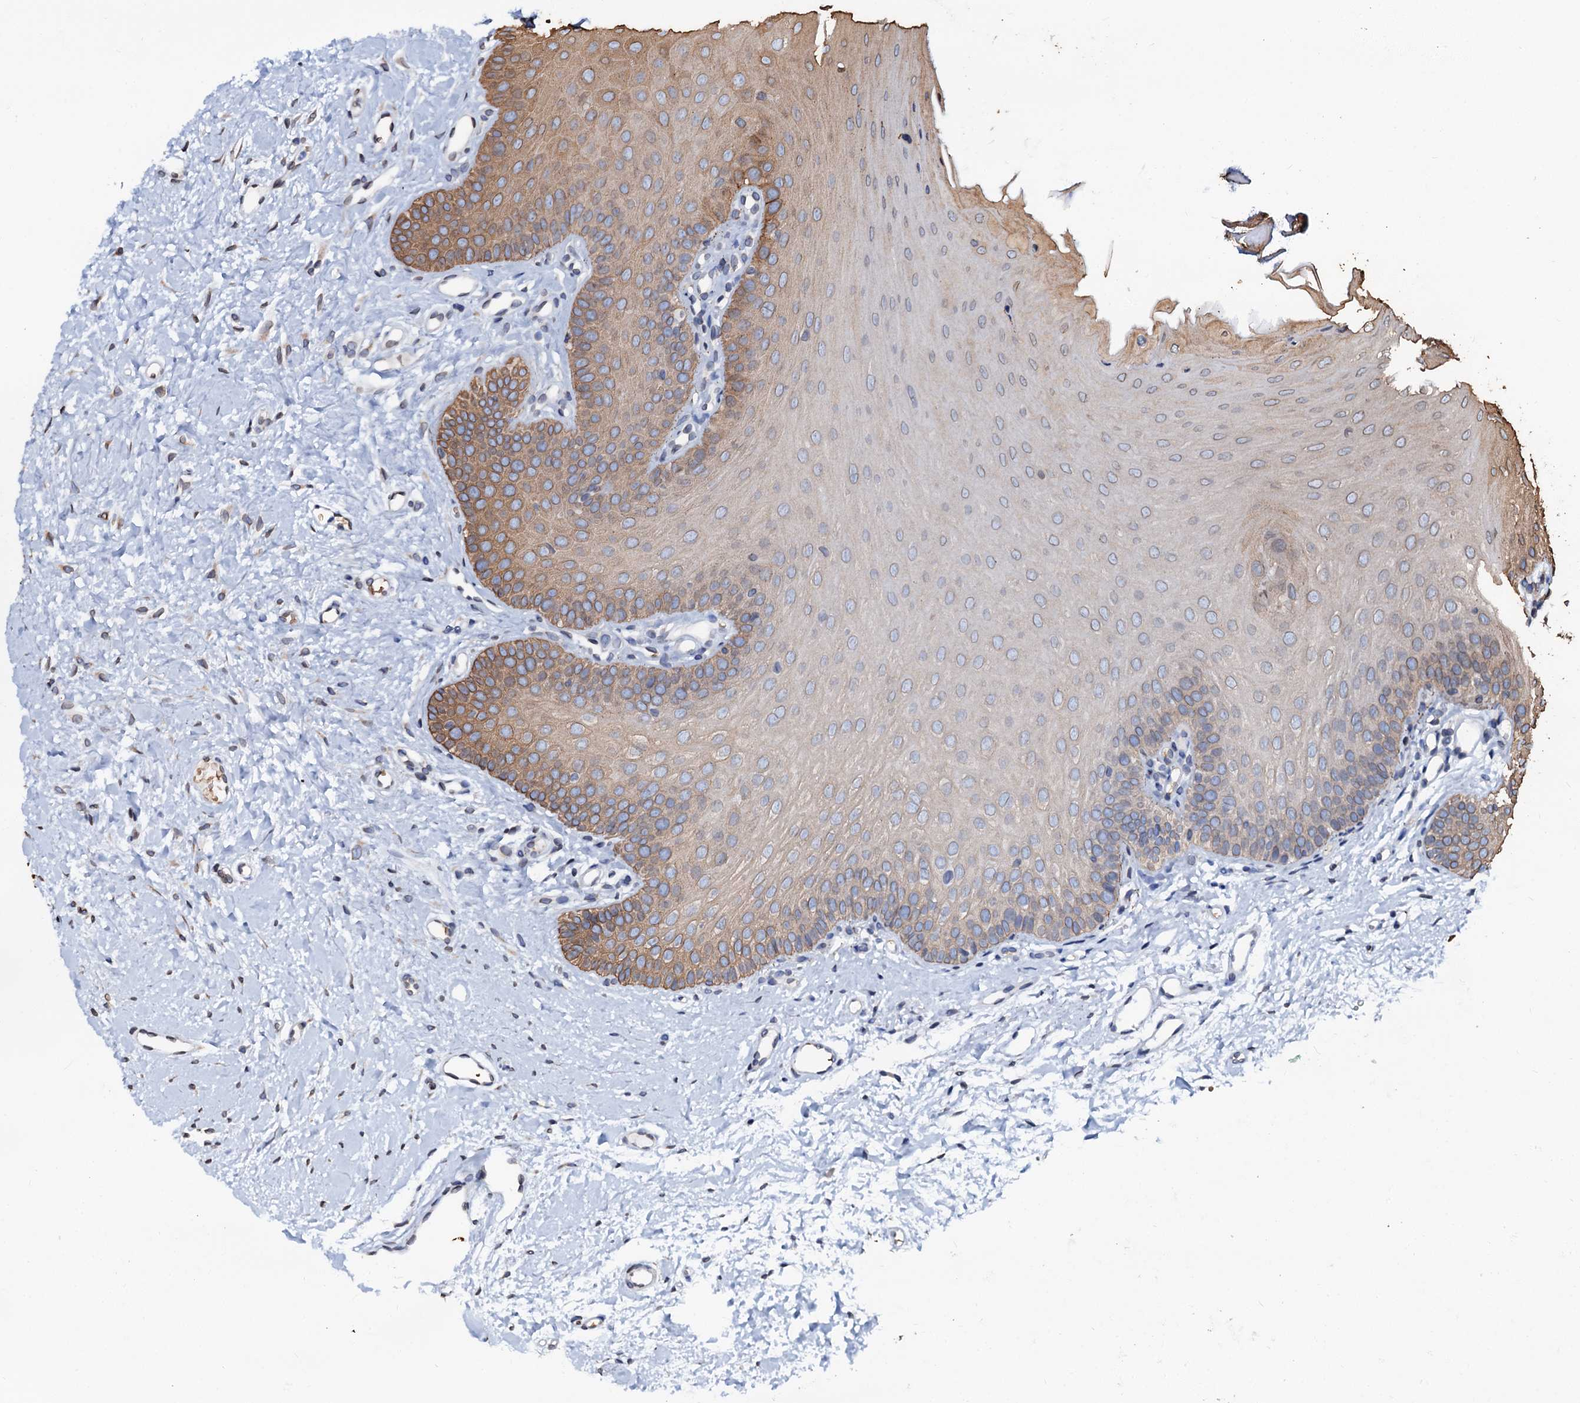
{"staining": {"intensity": "moderate", "quantity": "25%-75%", "location": "cytoplasmic/membranous"}, "tissue": "oral mucosa", "cell_type": "Squamous epithelial cells", "image_type": "normal", "snomed": [{"axis": "morphology", "description": "Normal tissue, NOS"}, {"axis": "topography", "description": "Oral tissue"}], "caption": "DAB (3,3'-diaminobenzidine) immunohistochemical staining of benign oral mucosa shows moderate cytoplasmic/membranous protein staining in approximately 25%-75% of squamous epithelial cells.", "gene": "NRP2", "patient": {"sex": "female", "age": 68}}